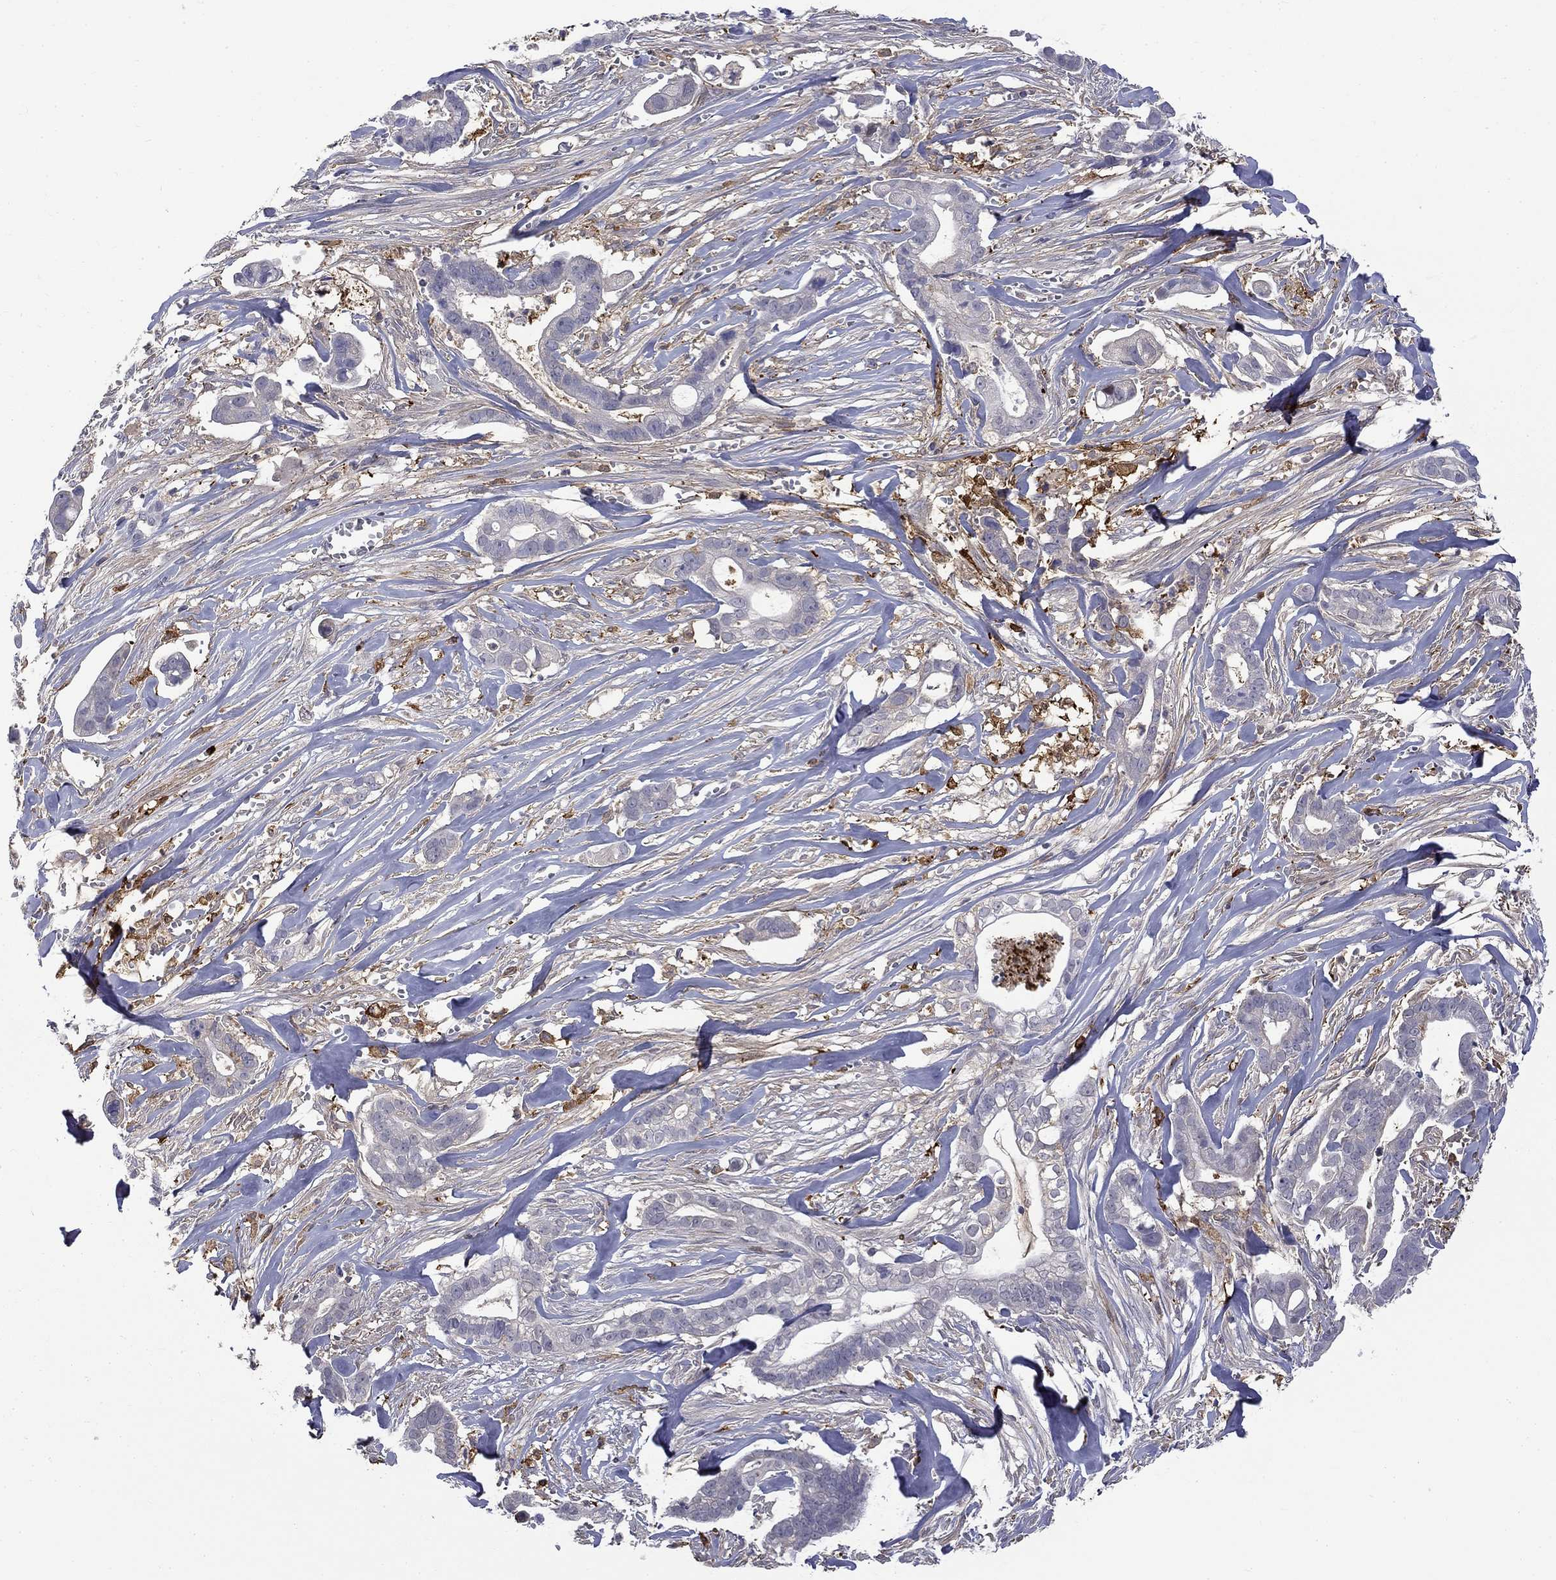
{"staining": {"intensity": "strong", "quantity": "<25%", "location": "cytoplasmic/membranous,nuclear"}, "tissue": "pancreatic cancer", "cell_type": "Tumor cells", "image_type": "cancer", "snomed": [{"axis": "morphology", "description": "Adenocarcinoma, NOS"}, {"axis": "topography", "description": "Pancreas"}], "caption": "There is medium levels of strong cytoplasmic/membranous and nuclear staining in tumor cells of pancreatic cancer, as demonstrated by immunohistochemical staining (brown color).", "gene": "PCBP3", "patient": {"sex": "male", "age": 61}}